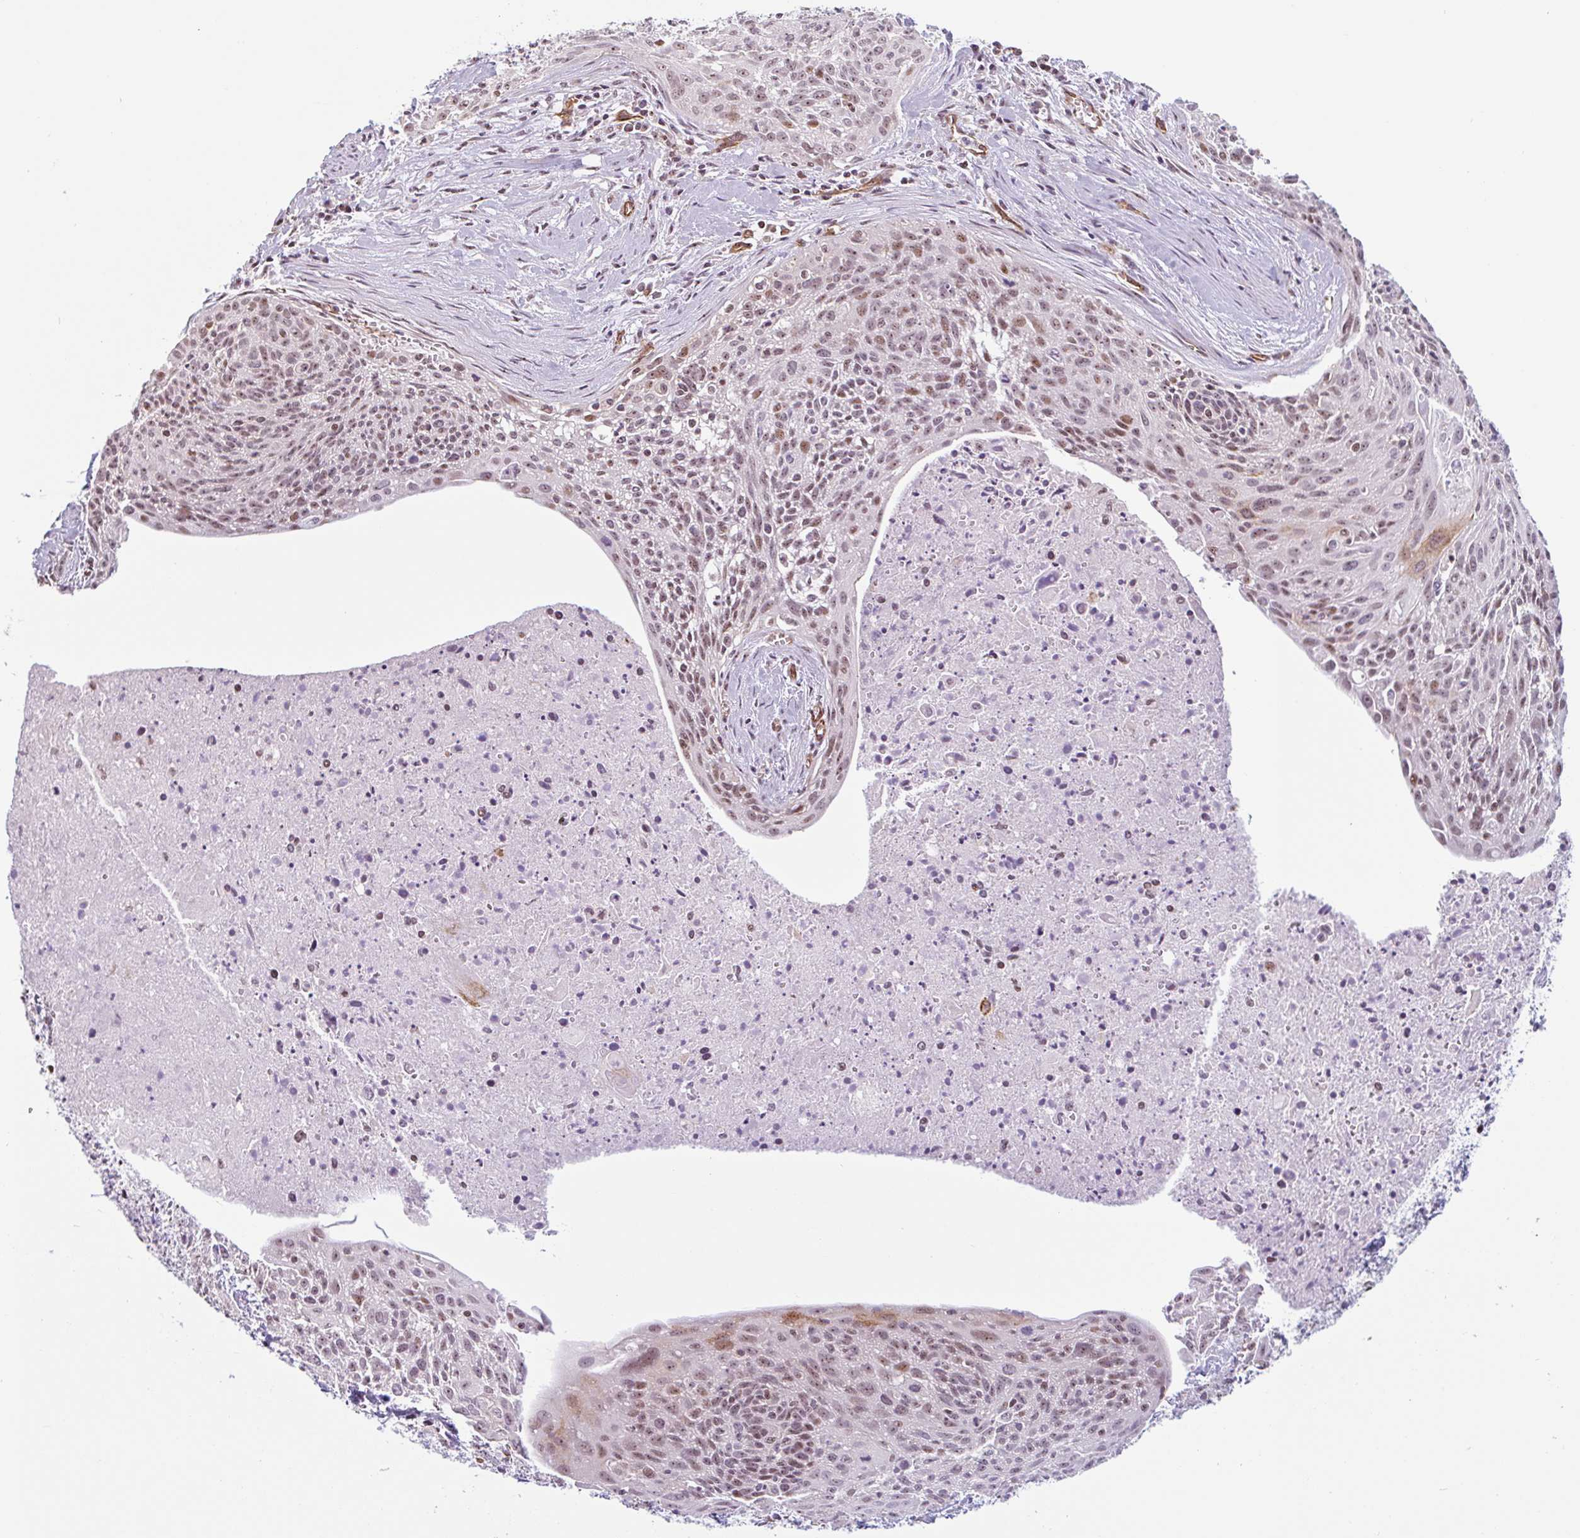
{"staining": {"intensity": "moderate", "quantity": "25%-75%", "location": "nuclear"}, "tissue": "cervical cancer", "cell_type": "Tumor cells", "image_type": "cancer", "snomed": [{"axis": "morphology", "description": "Squamous cell carcinoma, NOS"}, {"axis": "topography", "description": "Cervix"}], "caption": "A brown stain shows moderate nuclear positivity of a protein in cervical cancer tumor cells. The staining was performed using DAB (3,3'-diaminobenzidine) to visualize the protein expression in brown, while the nuclei were stained in blue with hematoxylin (Magnification: 20x).", "gene": "ZNF689", "patient": {"sex": "female", "age": 55}}